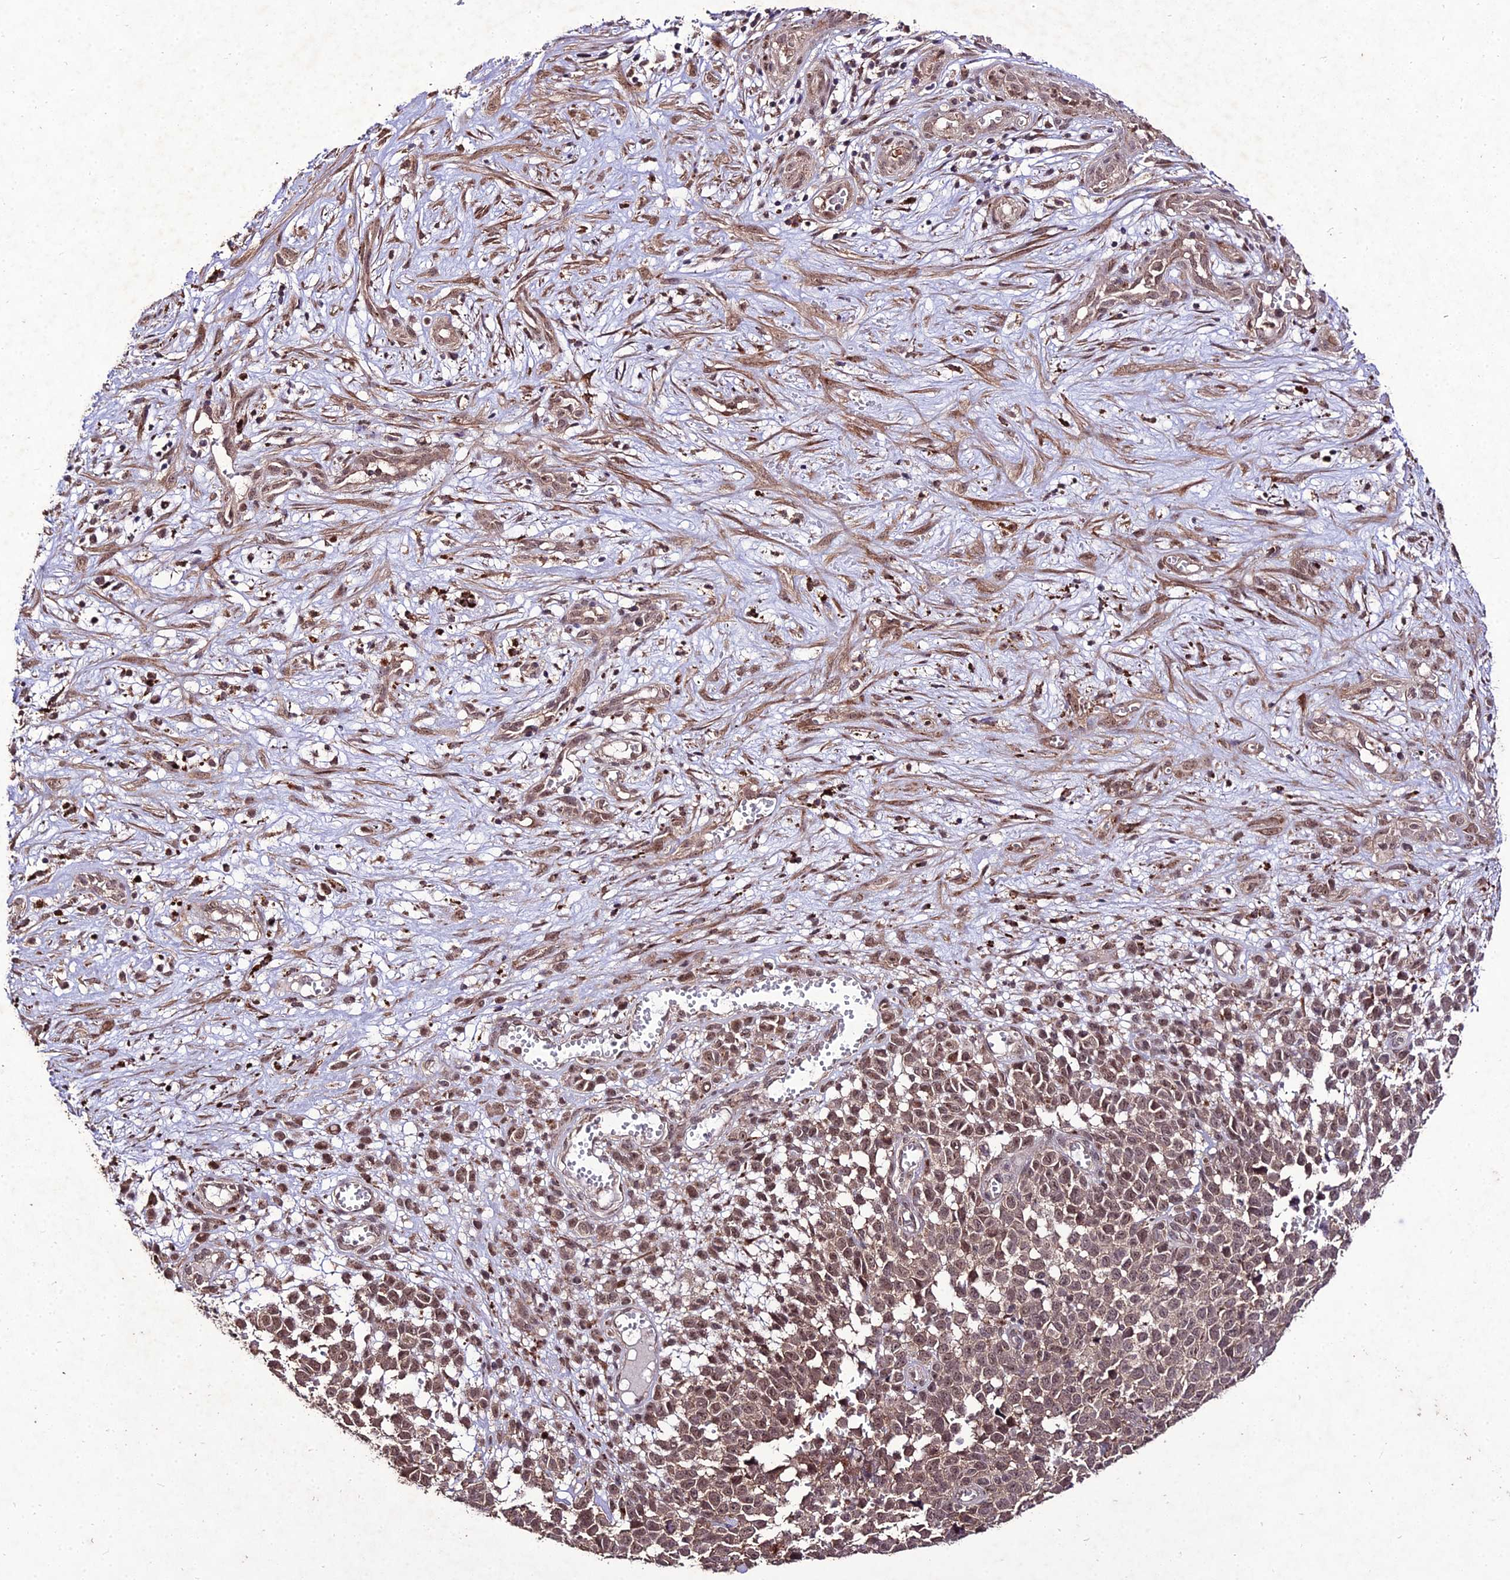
{"staining": {"intensity": "weak", "quantity": ">75%", "location": "cytoplasmic/membranous,nuclear"}, "tissue": "melanoma", "cell_type": "Tumor cells", "image_type": "cancer", "snomed": [{"axis": "morphology", "description": "Malignant melanoma, NOS"}, {"axis": "topography", "description": "Nose, NOS"}], "caption": "Protein expression analysis of melanoma shows weak cytoplasmic/membranous and nuclear expression in about >75% of tumor cells. Nuclei are stained in blue.", "gene": "ZNF766", "patient": {"sex": "female", "age": 48}}